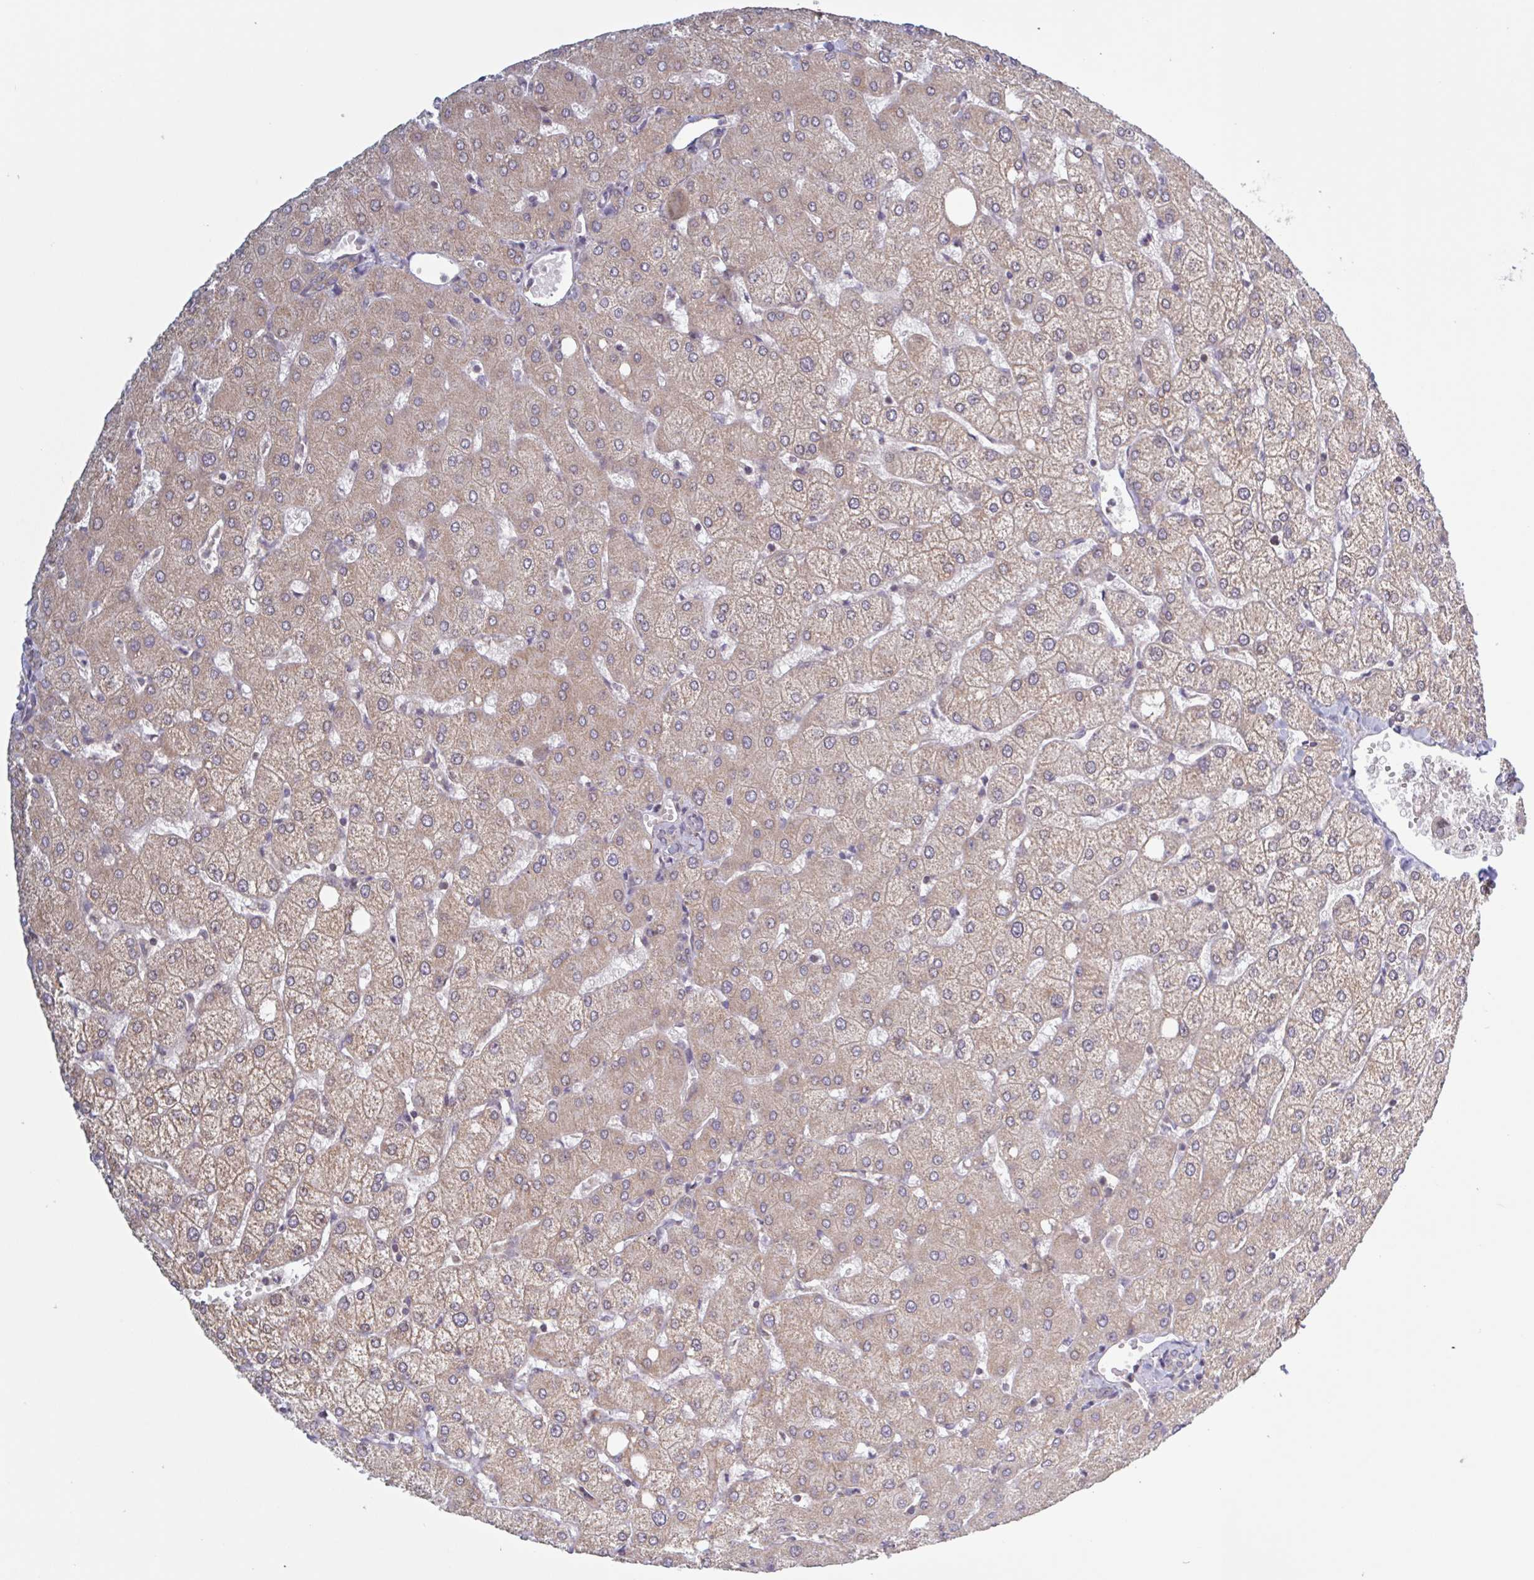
{"staining": {"intensity": "negative", "quantity": "none", "location": "none"}, "tissue": "liver", "cell_type": "Cholangiocytes", "image_type": "normal", "snomed": [{"axis": "morphology", "description": "Normal tissue, NOS"}, {"axis": "topography", "description": "Liver"}], "caption": "There is no significant positivity in cholangiocytes of liver. (DAB IHC, high magnification).", "gene": "SURF1", "patient": {"sex": "female", "age": 54}}